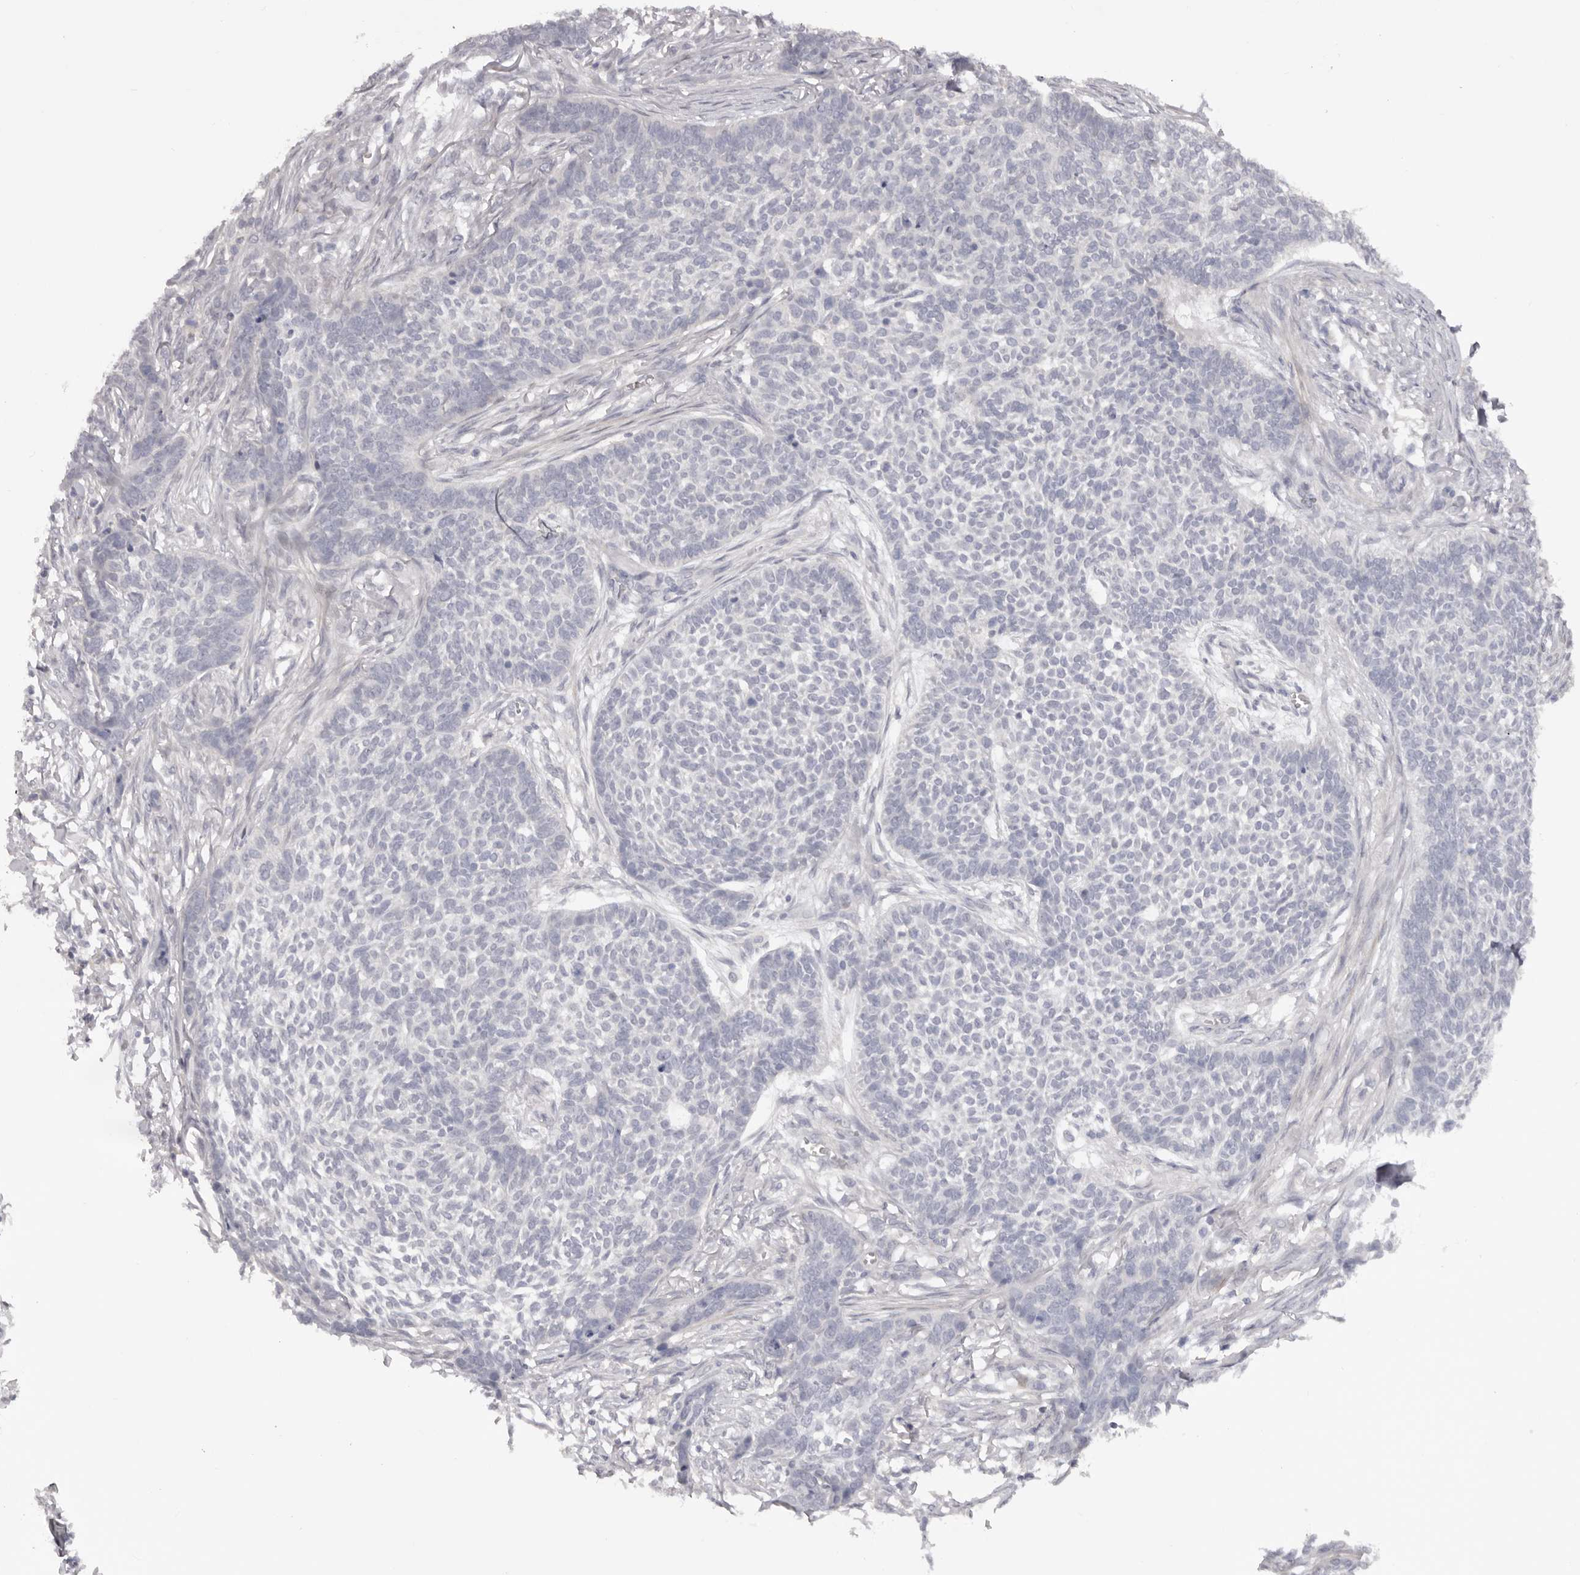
{"staining": {"intensity": "negative", "quantity": "none", "location": "none"}, "tissue": "skin cancer", "cell_type": "Tumor cells", "image_type": "cancer", "snomed": [{"axis": "morphology", "description": "Basal cell carcinoma"}, {"axis": "topography", "description": "Skin"}], "caption": "This is a histopathology image of IHC staining of basal cell carcinoma (skin), which shows no positivity in tumor cells.", "gene": "TNR", "patient": {"sex": "male", "age": 85}}